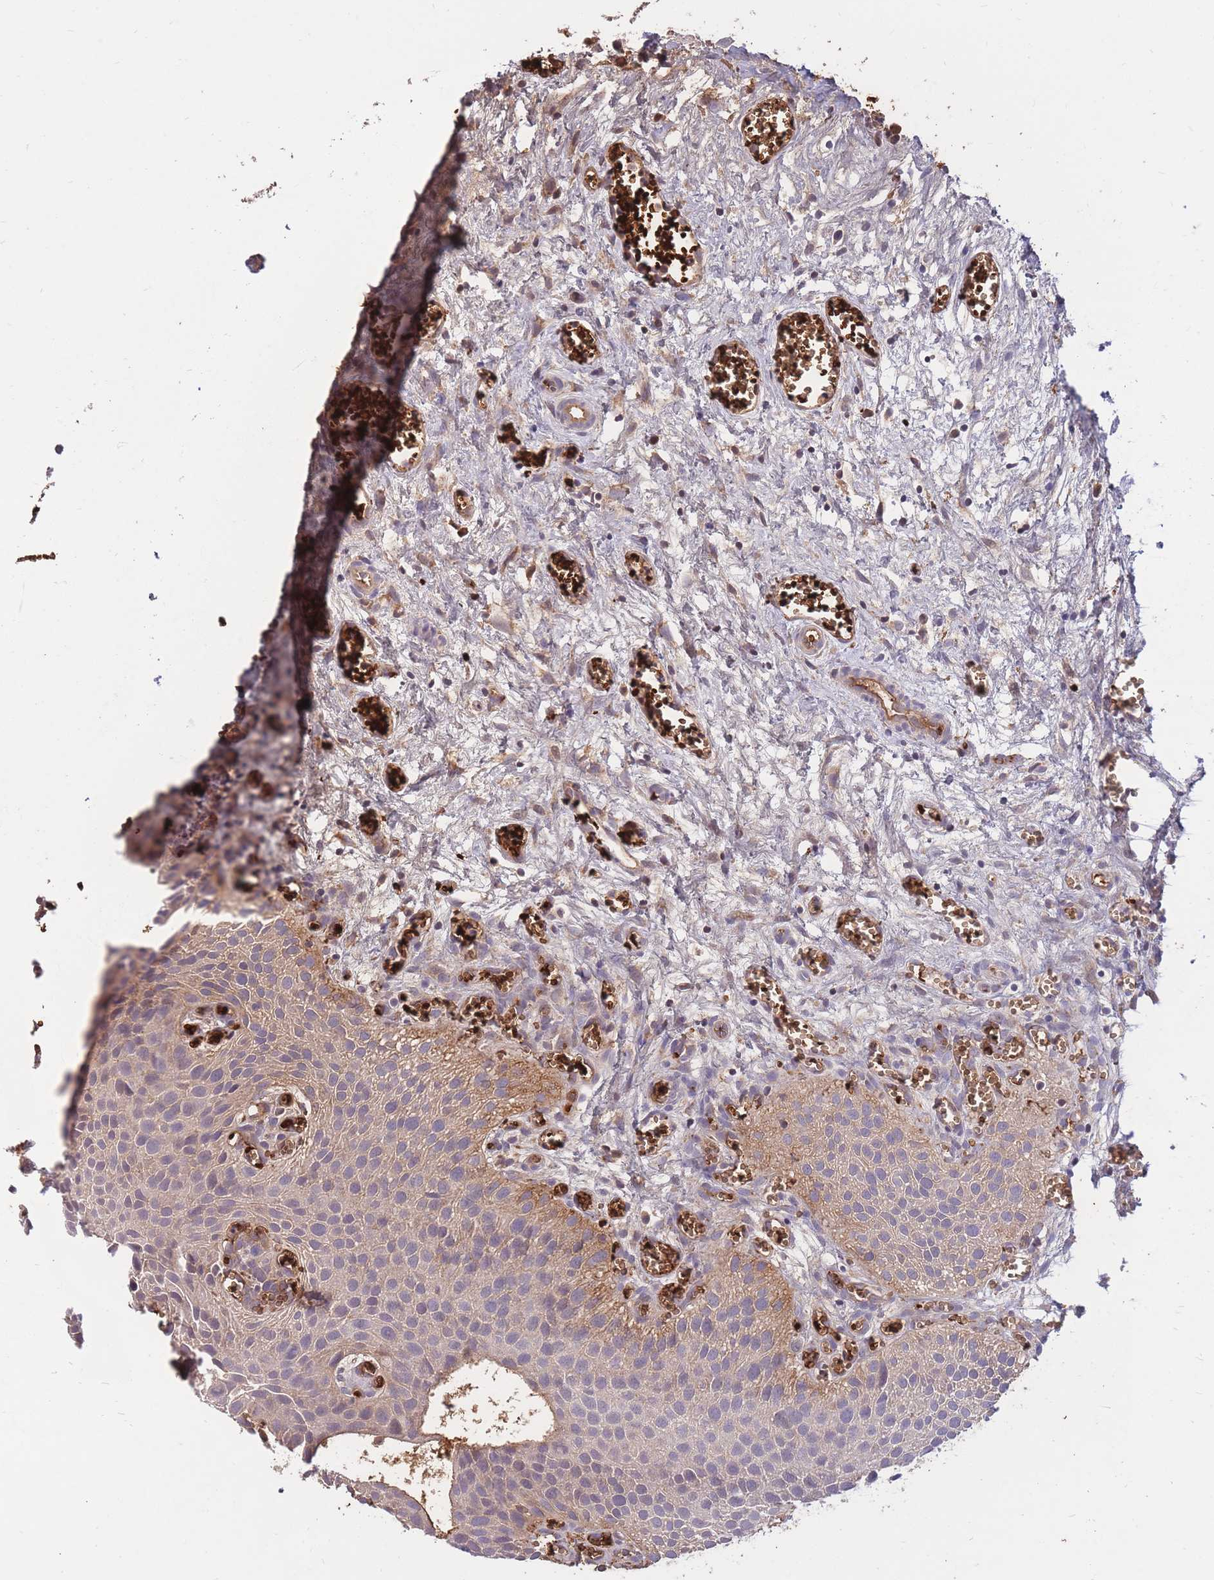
{"staining": {"intensity": "weak", "quantity": "25%-75%", "location": "cytoplasmic/membranous"}, "tissue": "urothelial cancer", "cell_type": "Tumor cells", "image_type": "cancer", "snomed": [{"axis": "morphology", "description": "Urothelial carcinoma, Low grade"}, {"axis": "topography", "description": "Urinary bladder"}], "caption": "Protein positivity by immunohistochemistry (IHC) displays weak cytoplasmic/membranous expression in about 25%-75% of tumor cells in urothelial cancer.", "gene": "ATP10D", "patient": {"sex": "male", "age": 88}}